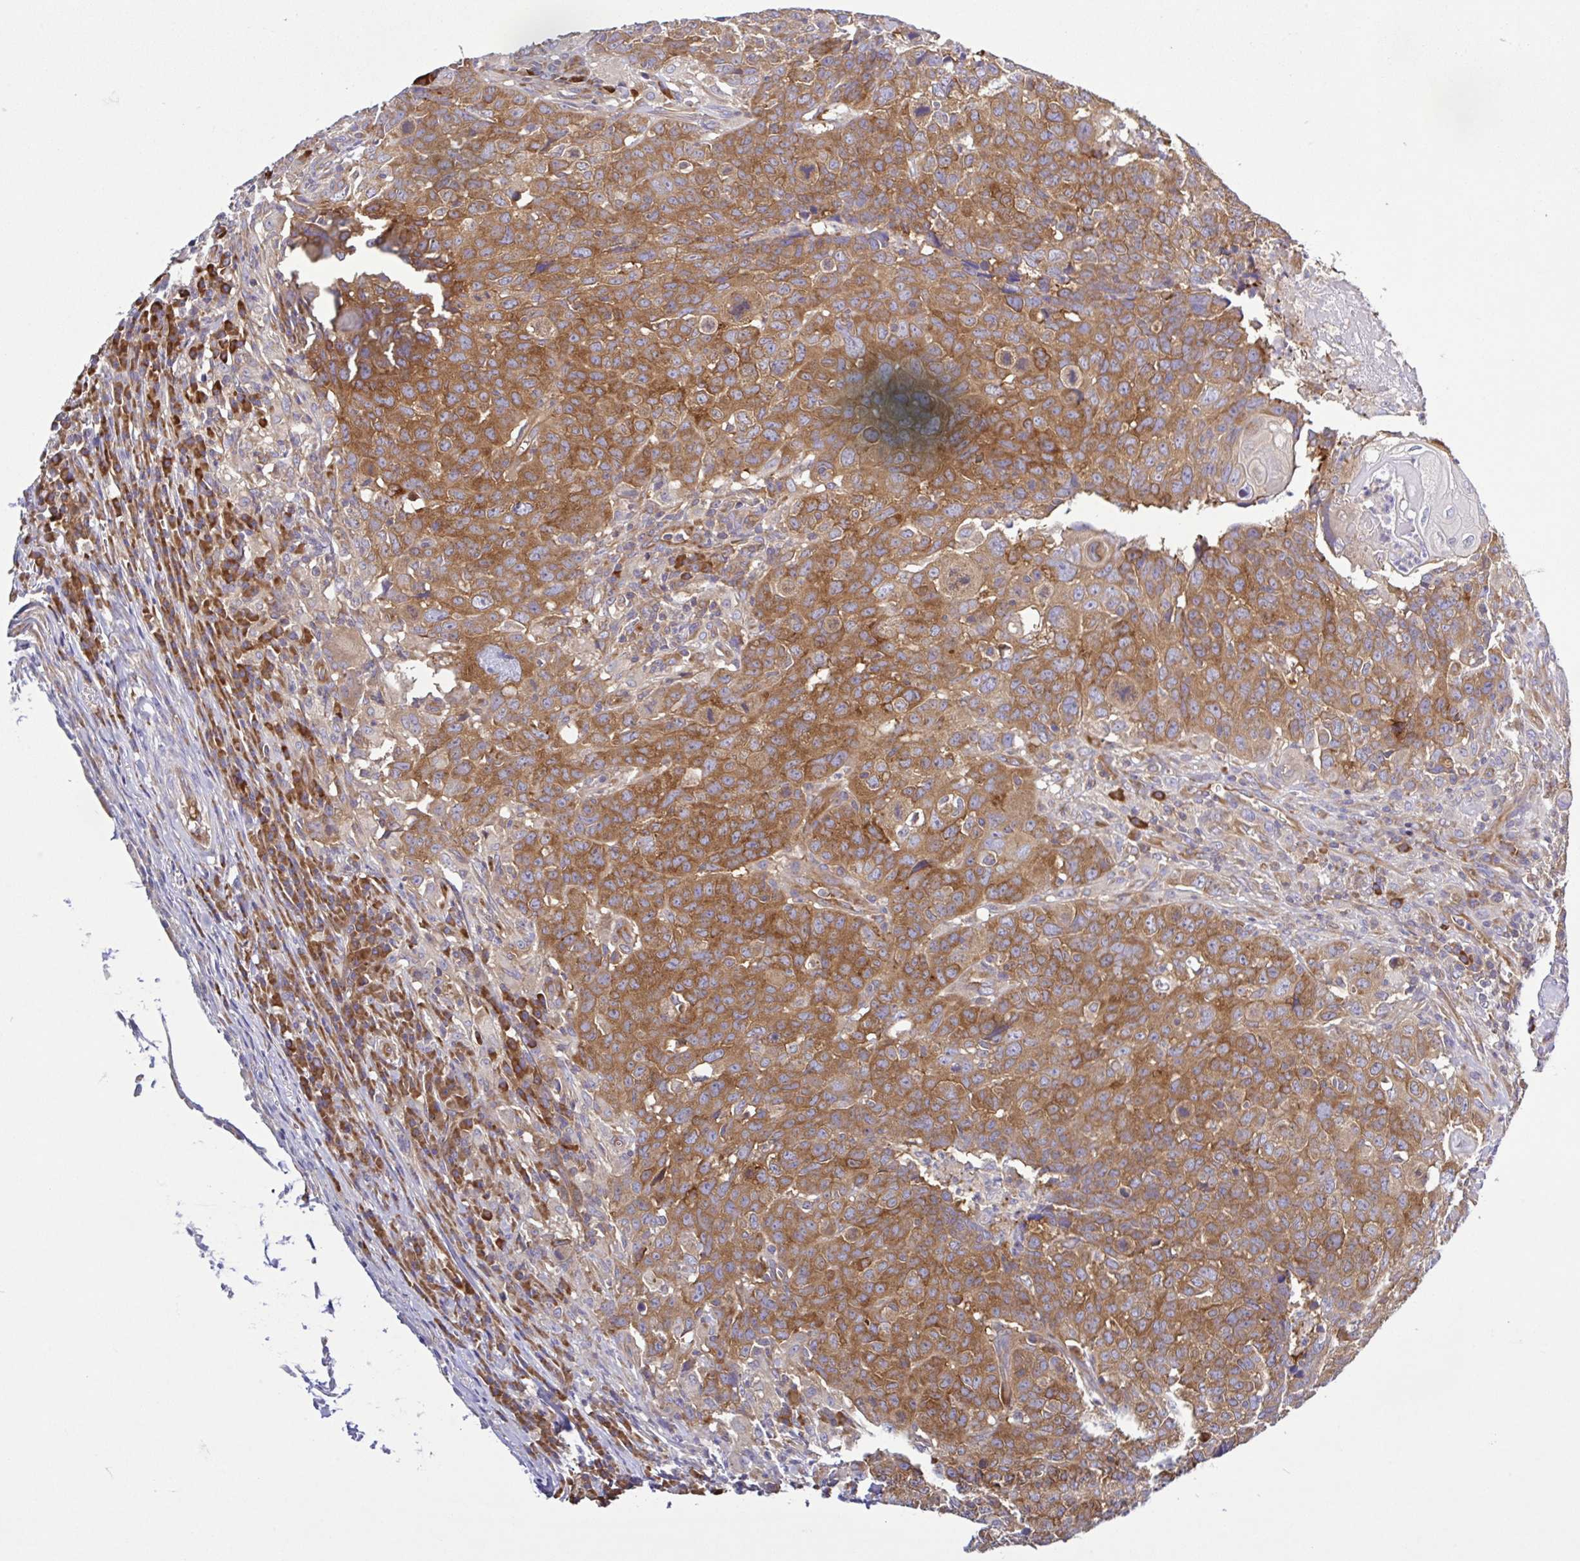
{"staining": {"intensity": "strong", "quantity": ">75%", "location": "cytoplasmic/membranous"}, "tissue": "head and neck cancer", "cell_type": "Tumor cells", "image_type": "cancer", "snomed": [{"axis": "morphology", "description": "Normal tissue, NOS"}, {"axis": "morphology", "description": "Squamous cell carcinoma, NOS"}, {"axis": "topography", "description": "Skeletal muscle"}, {"axis": "topography", "description": "Vascular tissue"}, {"axis": "topography", "description": "Peripheral nerve tissue"}, {"axis": "topography", "description": "Head-Neck"}], "caption": "Brown immunohistochemical staining in squamous cell carcinoma (head and neck) shows strong cytoplasmic/membranous positivity in approximately >75% of tumor cells.", "gene": "LARS1", "patient": {"sex": "male", "age": 66}}